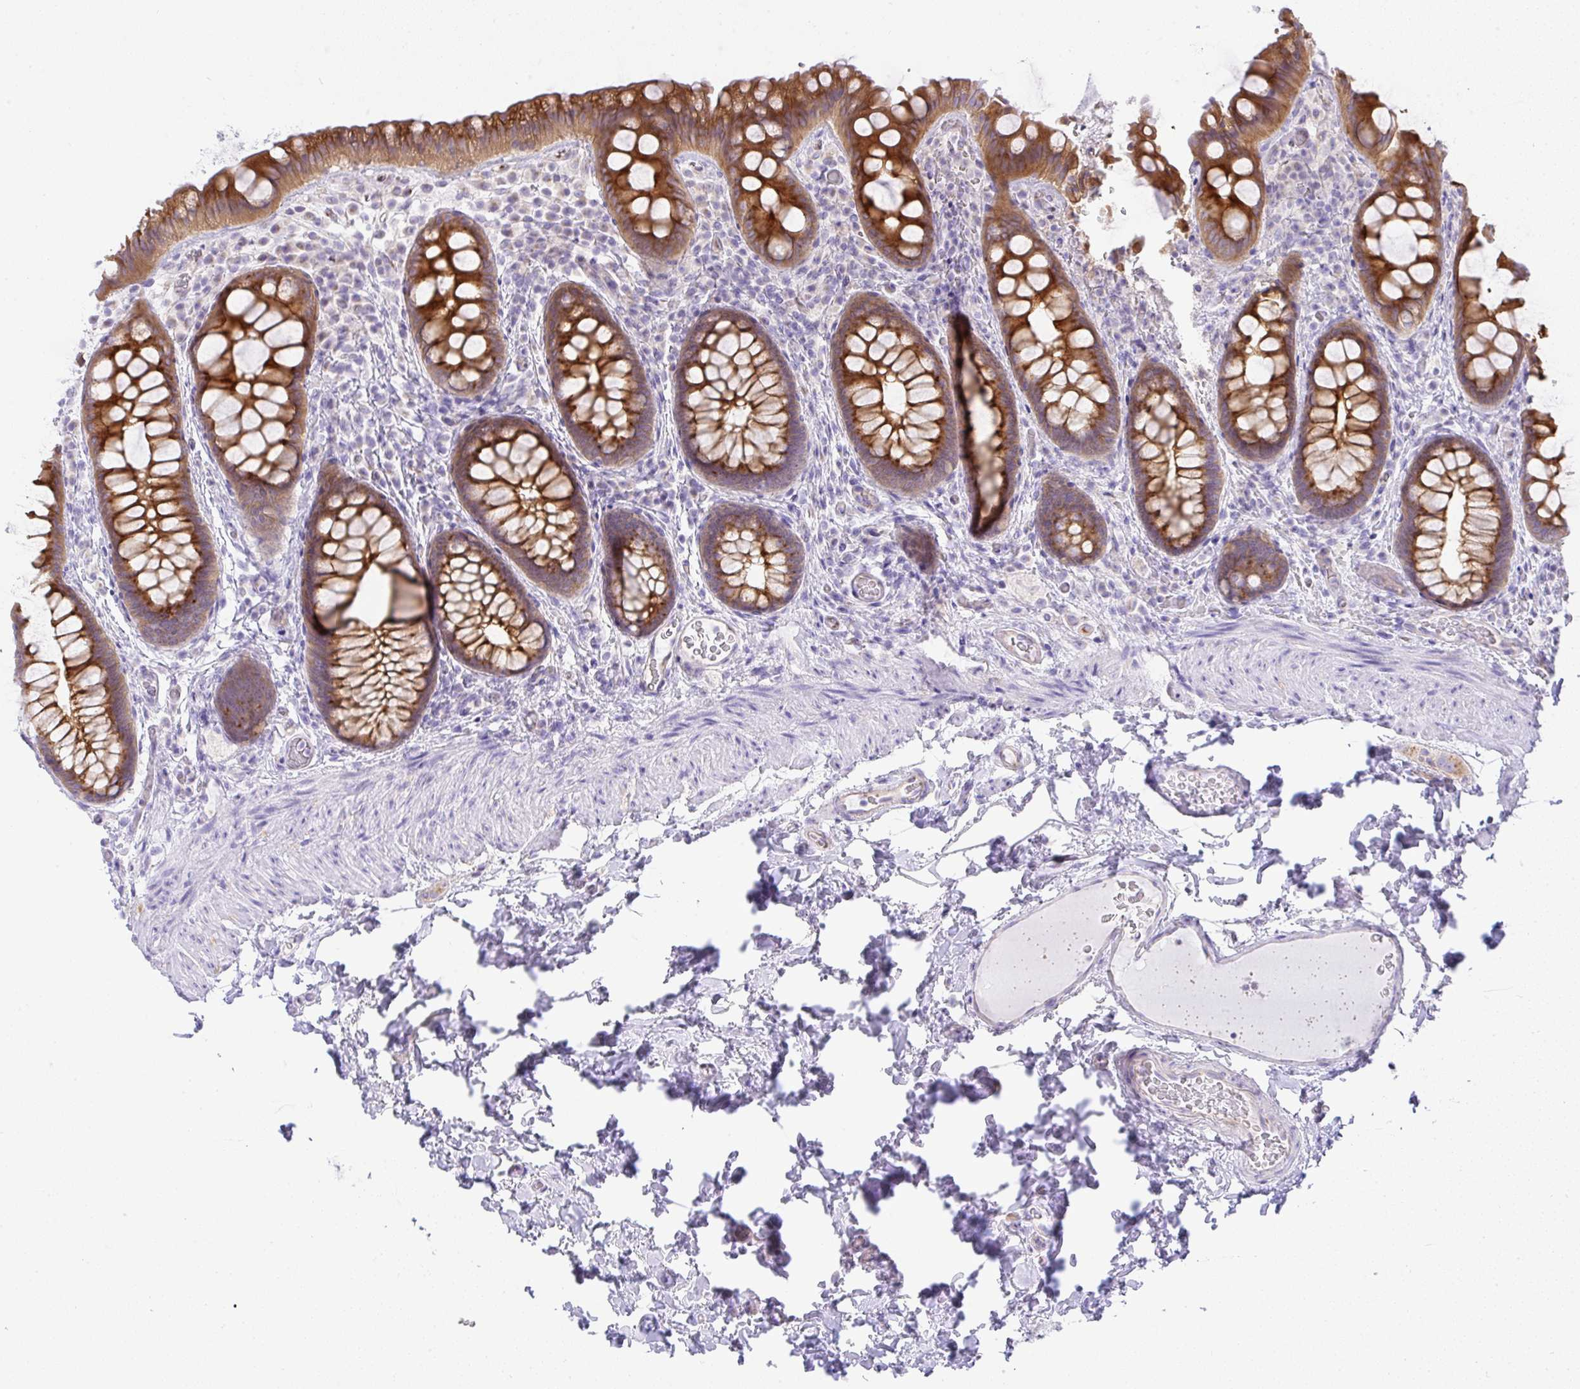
{"staining": {"intensity": "strong", "quantity": ">75%", "location": "cytoplasmic/membranous"}, "tissue": "rectum", "cell_type": "Glandular cells", "image_type": "normal", "snomed": [{"axis": "morphology", "description": "Normal tissue, NOS"}, {"axis": "topography", "description": "Rectum"}], "caption": "Strong cytoplasmic/membranous staining for a protein is present in approximately >75% of glandular cells of normal rectum using immunohistochemistry (IHC).", "gene": "FAM177A1", "patient": {"sex": "female", "age": 69}}